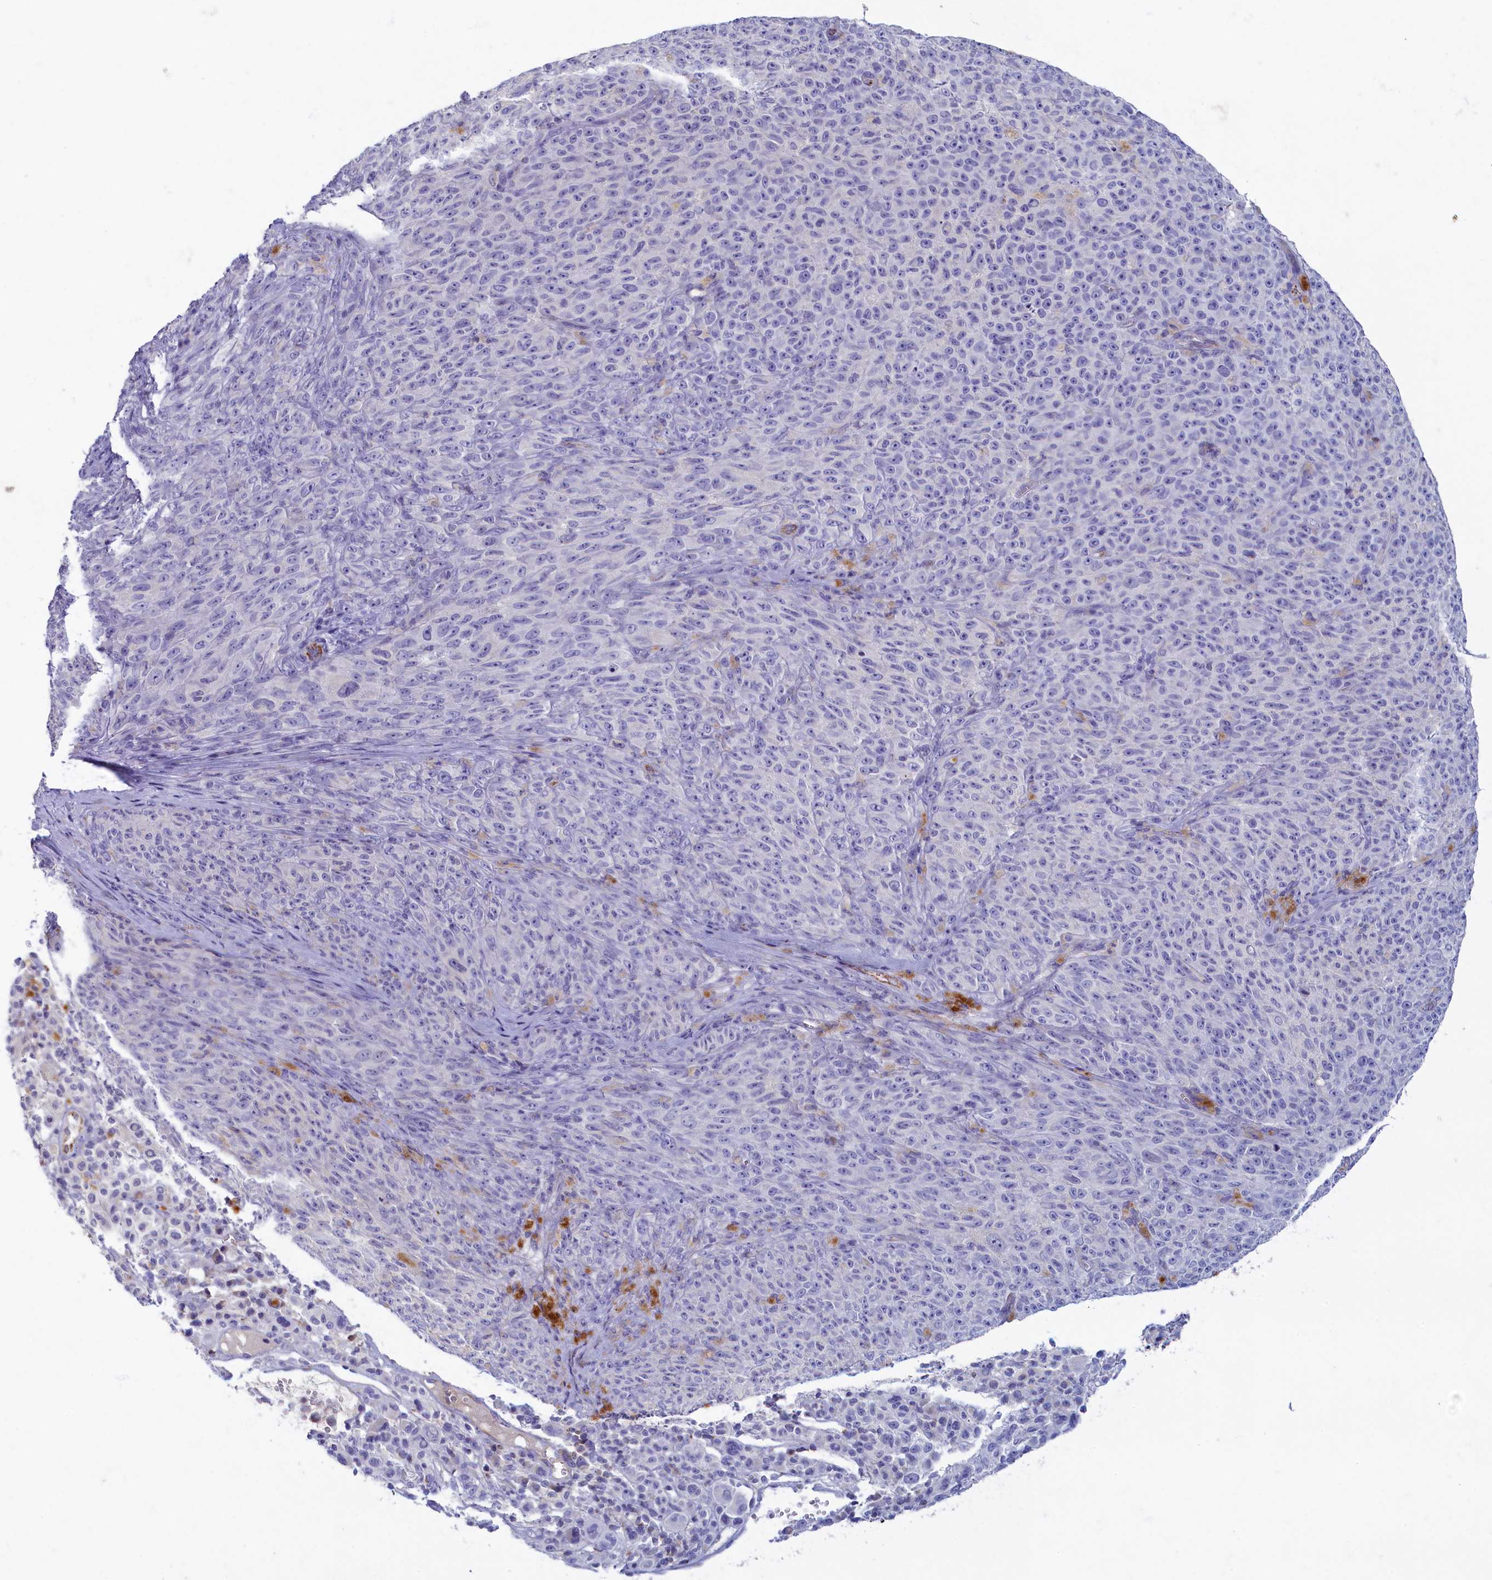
{"staining": {"intensity": "negative", "quantity": "none", "location": "none"}, "tissue": "melanoma", "cell_type": "Tumor cells", "image_type": "cancer", "snomed": [{"axis": "morphology", "description": "Malignant melanoma, NOS"}, {"axis": "topography", "description": "Skin"}], "caption": "Image shows no significant protein staining in tumor cells of melanoma. (DAB immunohistochemistry (IHC), high magnification).", "gene": "OCIAD2", "patient": {"sex": "female", "age": 82}}